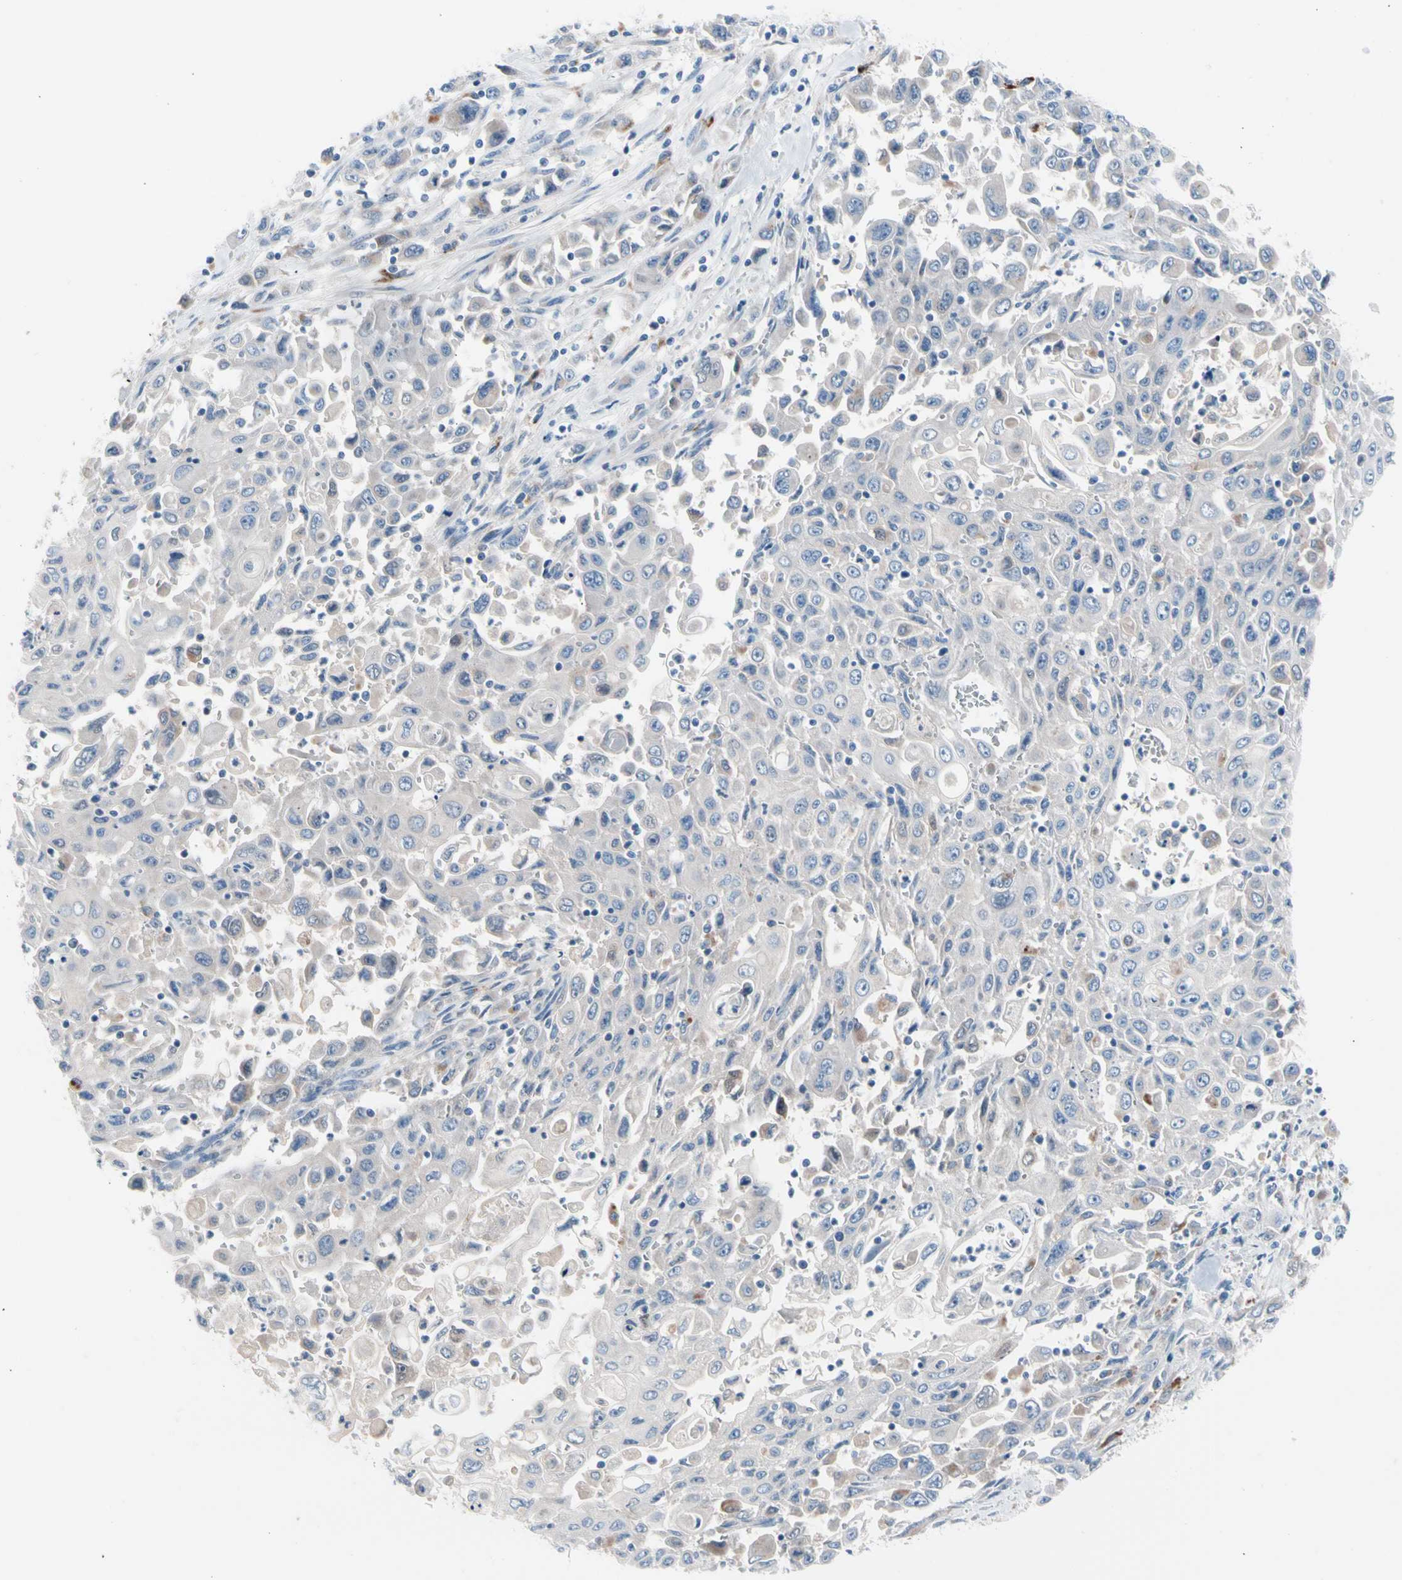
{"staining": {"intensity": "weak", "quantity": "<25%", "location": "cytoplasmic/membranous"}, "tissue": "pancreatic cancer", "cell_type": "Tumor cells", "image_type": "cancer", "snomed": [{"axis": "morphology", "description": "Adenocarcinoma, NOS"}, {"axis": "topography", "description": "Pancreas"}], "caption": "IHC micrograph of neoplastic tissue: pancreatic cancer stained with DAB displays no significant protein staining in tumor cells. (DAB IHC, high magnification).", "gene": "CASQ1", "patient": {"sex": "male", "age": 70}}